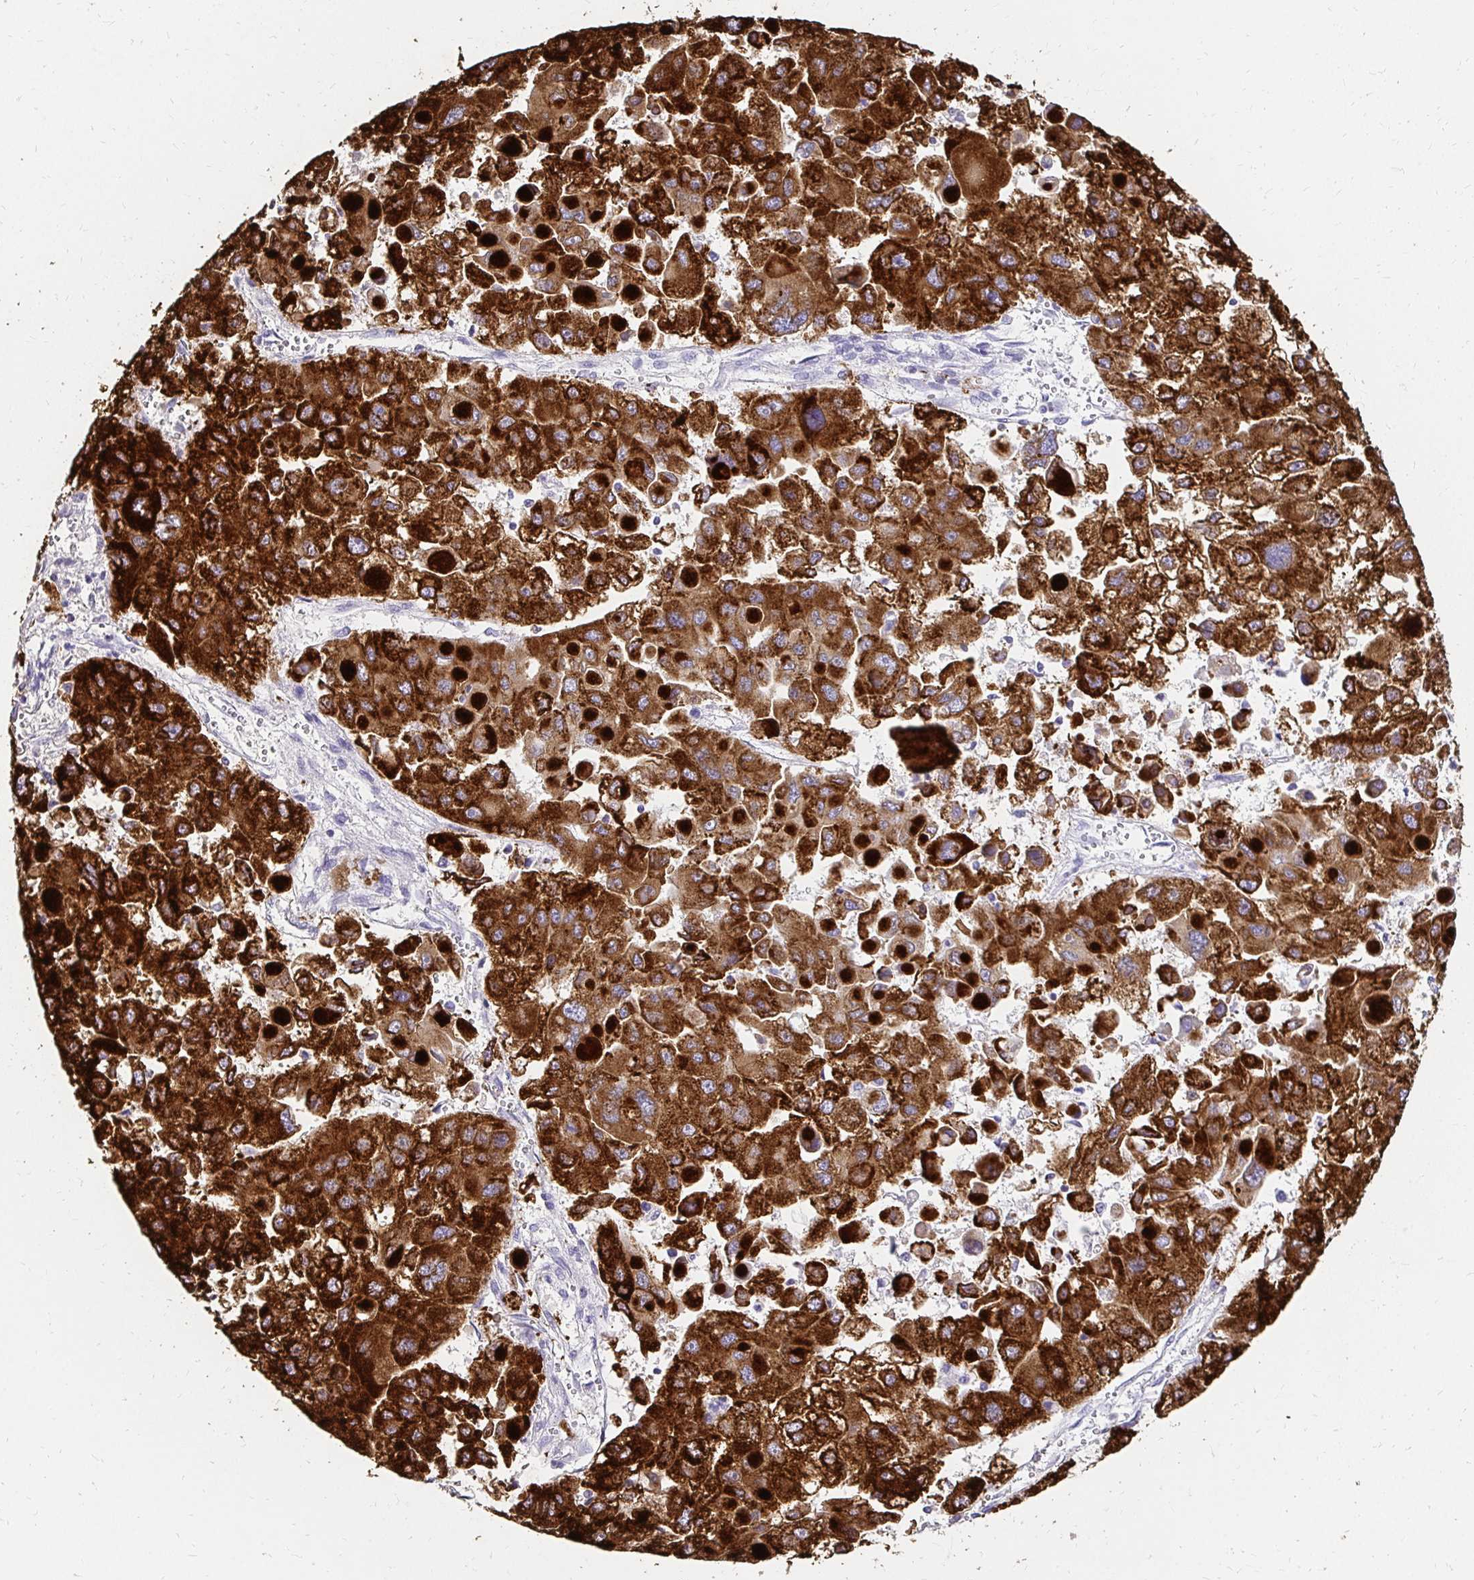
{"staining": {"intensity": "strong", "quantity": ">75%", "location": "cytoplasmic/membranous"}, "tissue": "liver cancer", "cell_type": "Tumor cells", "image_type": "cancer", "snomed": [{"axis": "morphology", "description": "Carcinoma, Hepatocellular, NOS"}, {"axis": "topography", "description": "Liver"}], "caption": "Liver cancer tissue reveals strong cytoplasmic/membranous positivity in approximately >75% of tumor cells The staining was performed using DAB (3,3'-diaminobenzidine), with brown indicating positive protein expression. Nuclei are stained blue with hematoxylin.", "gene": "UGT1A6", "patient": {"sex": "female", "age": 41}}